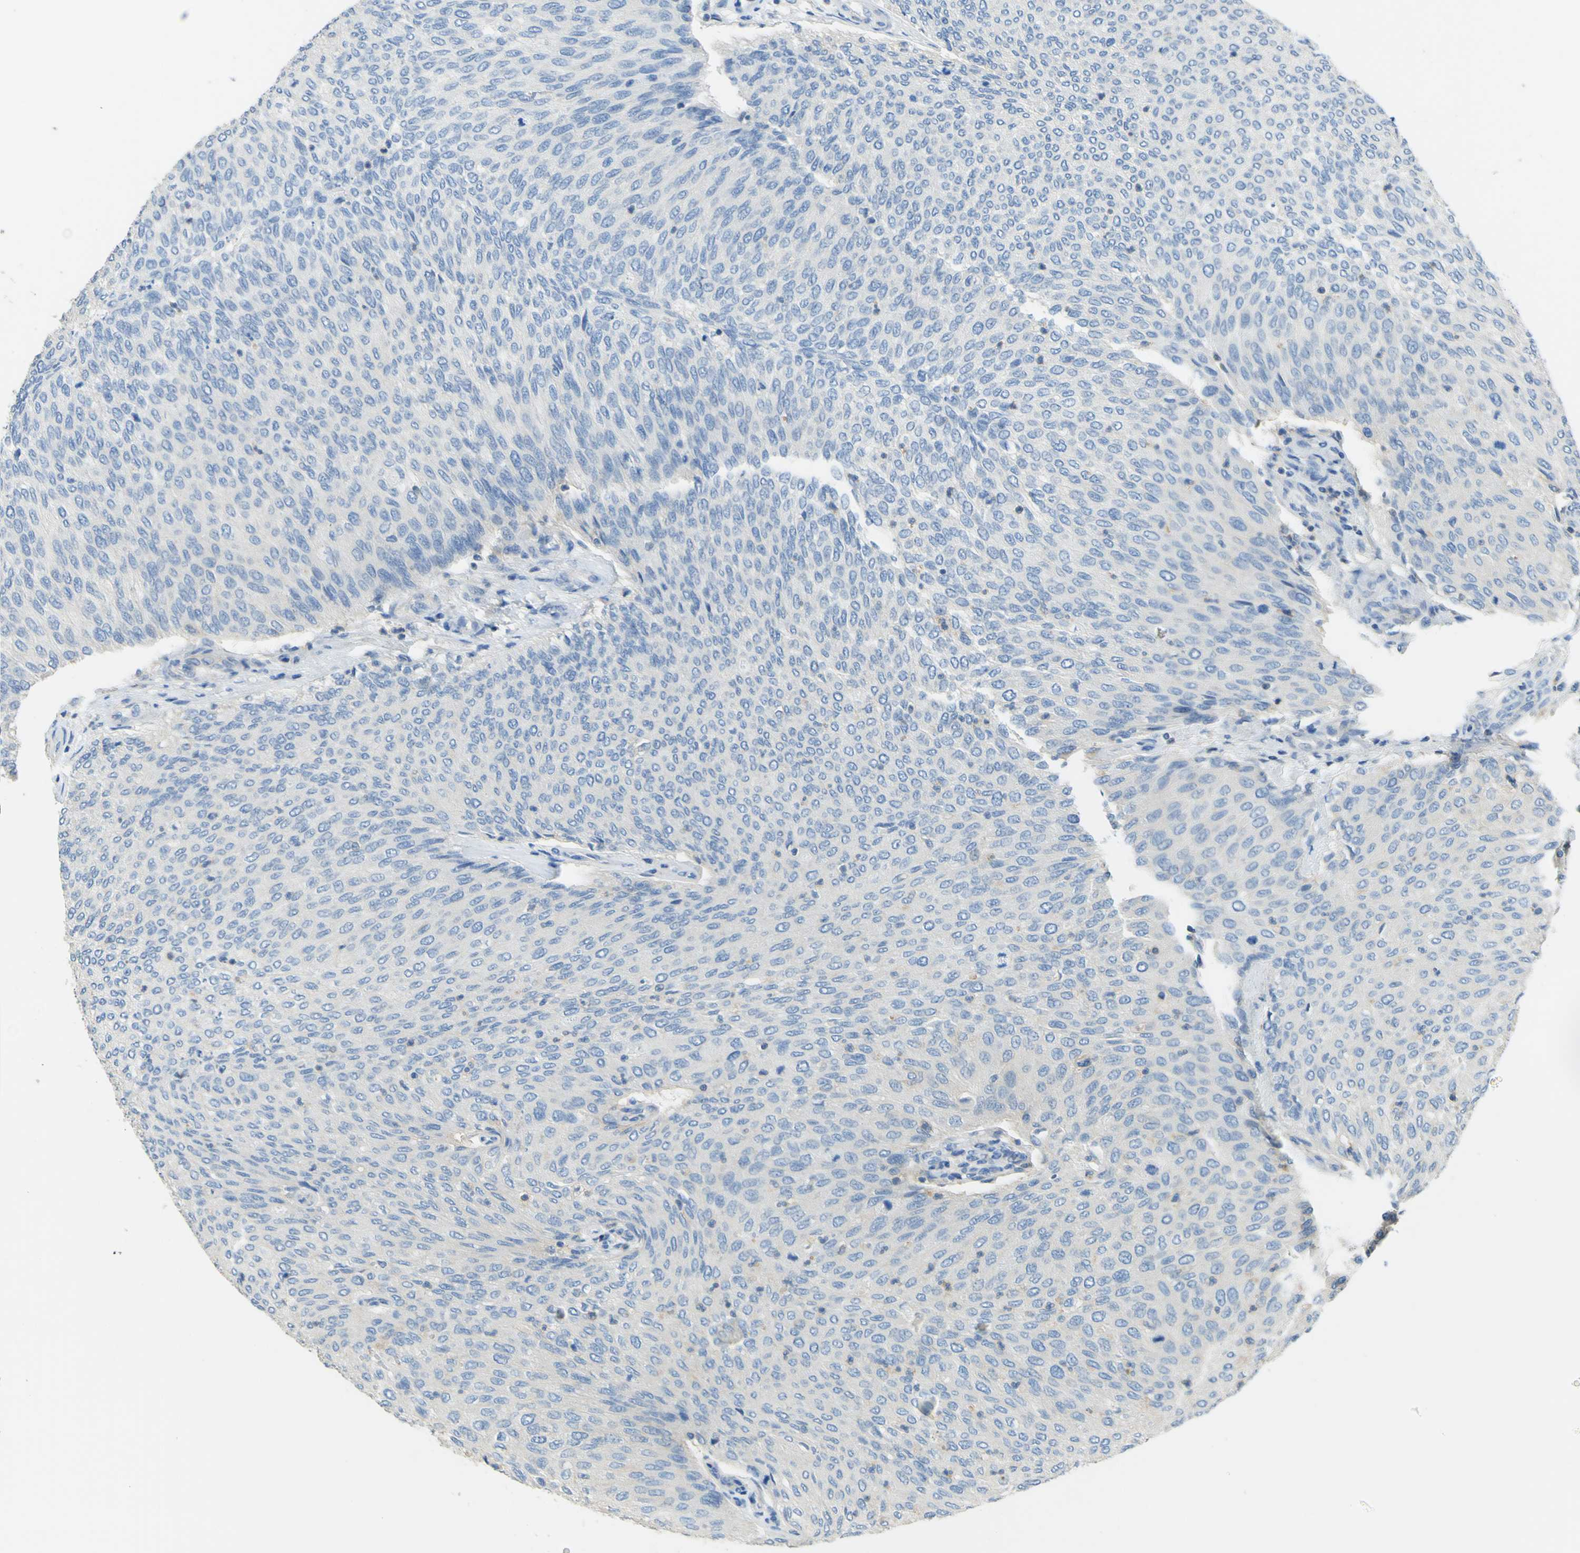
{"staining": {"intensity": "weak", "quantity": "<25%", "location": "cytoplasmic/membranous"}, "tissue": "urothelial cancer", "cell_type": "Tumor cells", "image_type": "cancer", "snomed": [{"axis": "morphology", "description": "Urothelial carcinoma, Low grade"}, {"axis": "topography", "description": "Urinary bladder"}], "caption": "The micrograph shows no staining of tumor cells in urothelial cancer.", "gene": "OGN", "patient": {"sex": "female", "age": 79}}